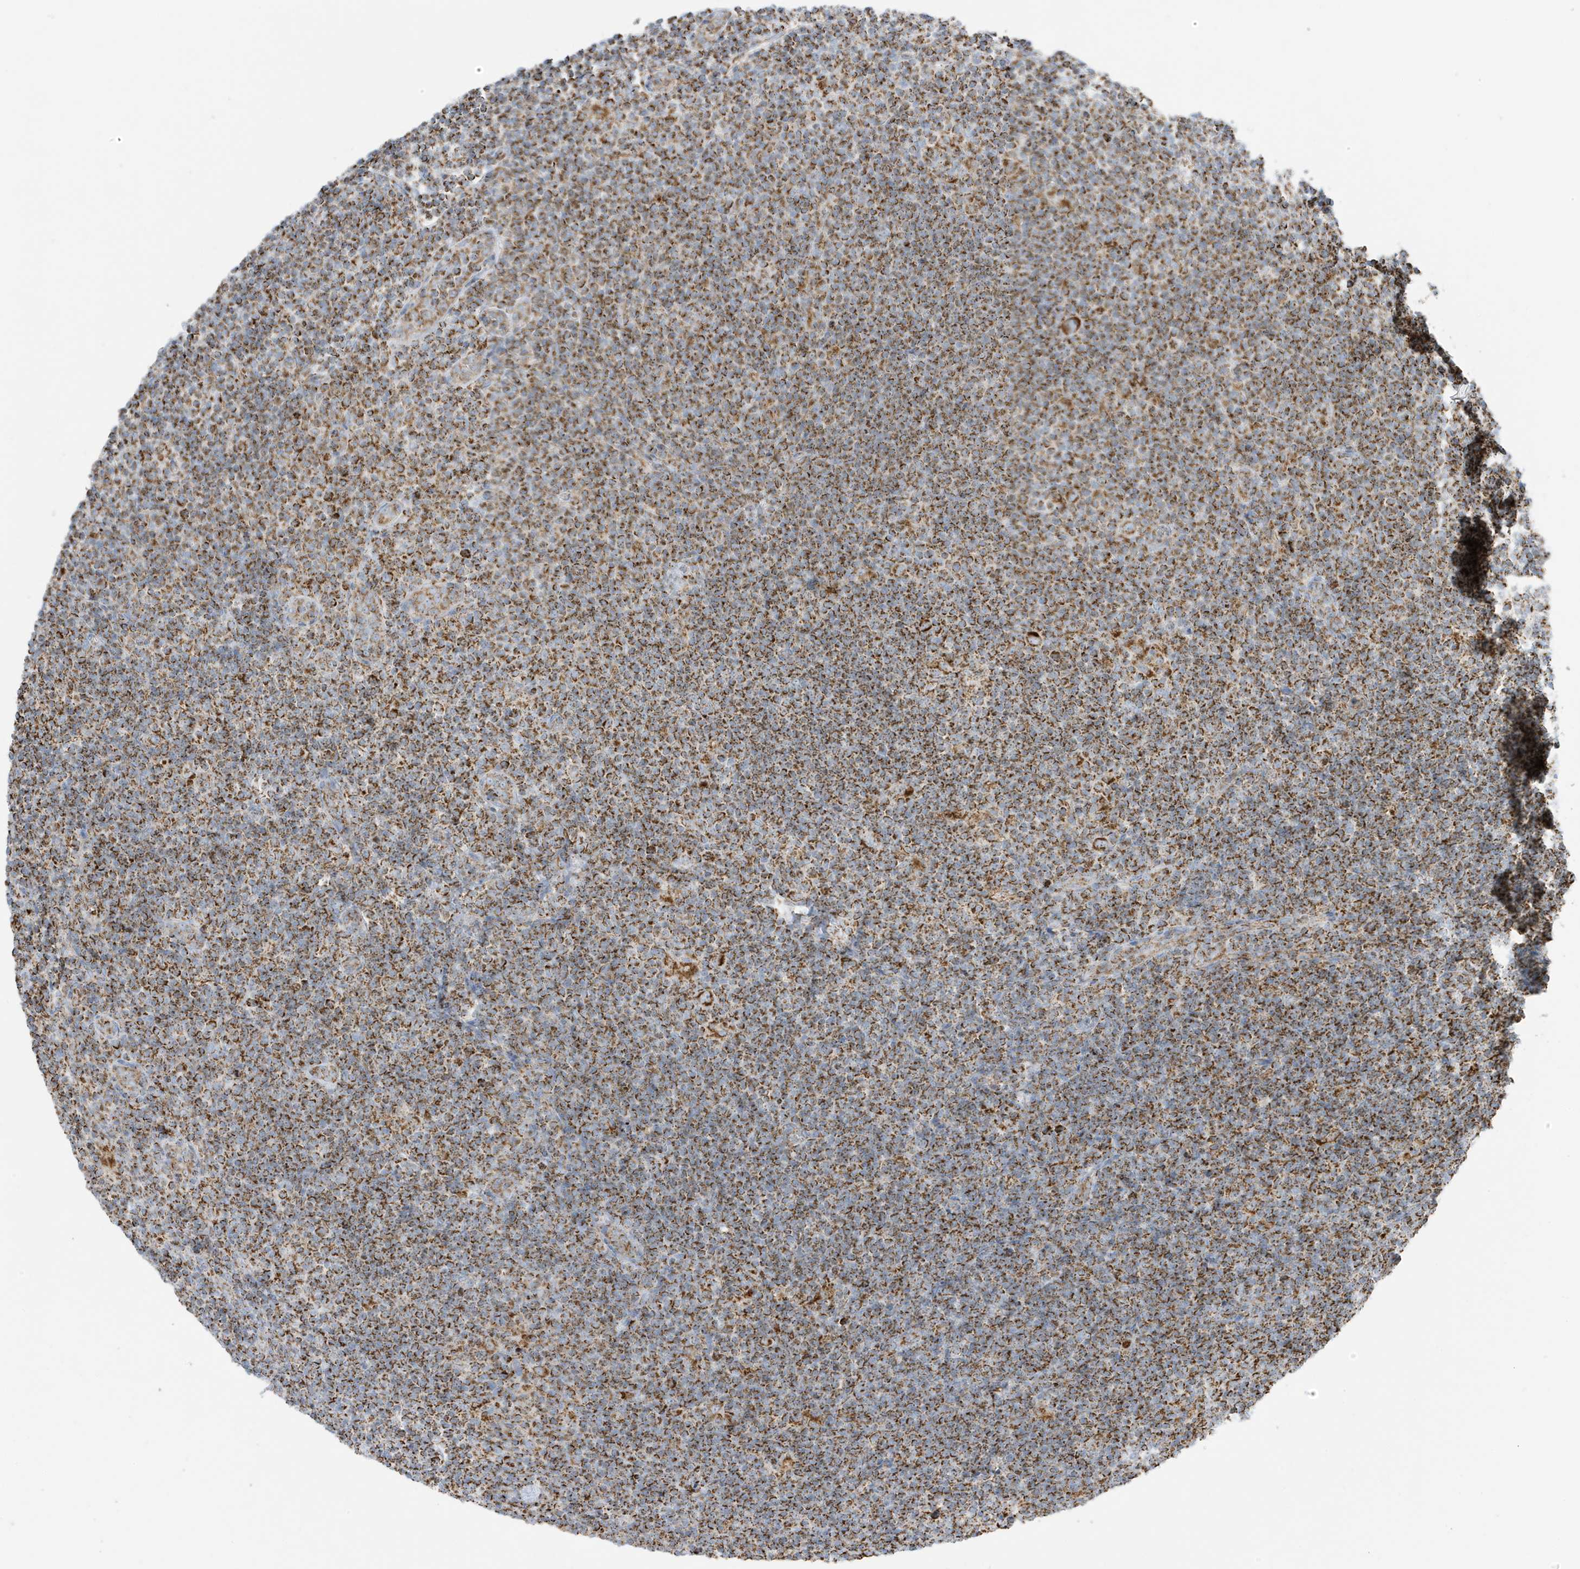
{"staining": {"intensity": "strong", "quantity": ">75%", "location": "cytoplasmic/membranous"}, "tissue": "lymphoma", "cell_type": "Tumor cells", "image_type": "cancer", "snomed": [{"axis": "morphology", "description": "Hodgkin's disease, NOS"}, {"axis": "topography", "description": "Lymph node"}], "caption": "Hodgkin's disease was stained to show a protein in brown. There is high levels of strong cytoplasmic/membranous positivity in about >75% of tumor cells. The protein of interest is shown in brown color, while the nuclei are stained blue.", "gene": "ATP5ME", "patient": {"sex": "female", "age": 57}}